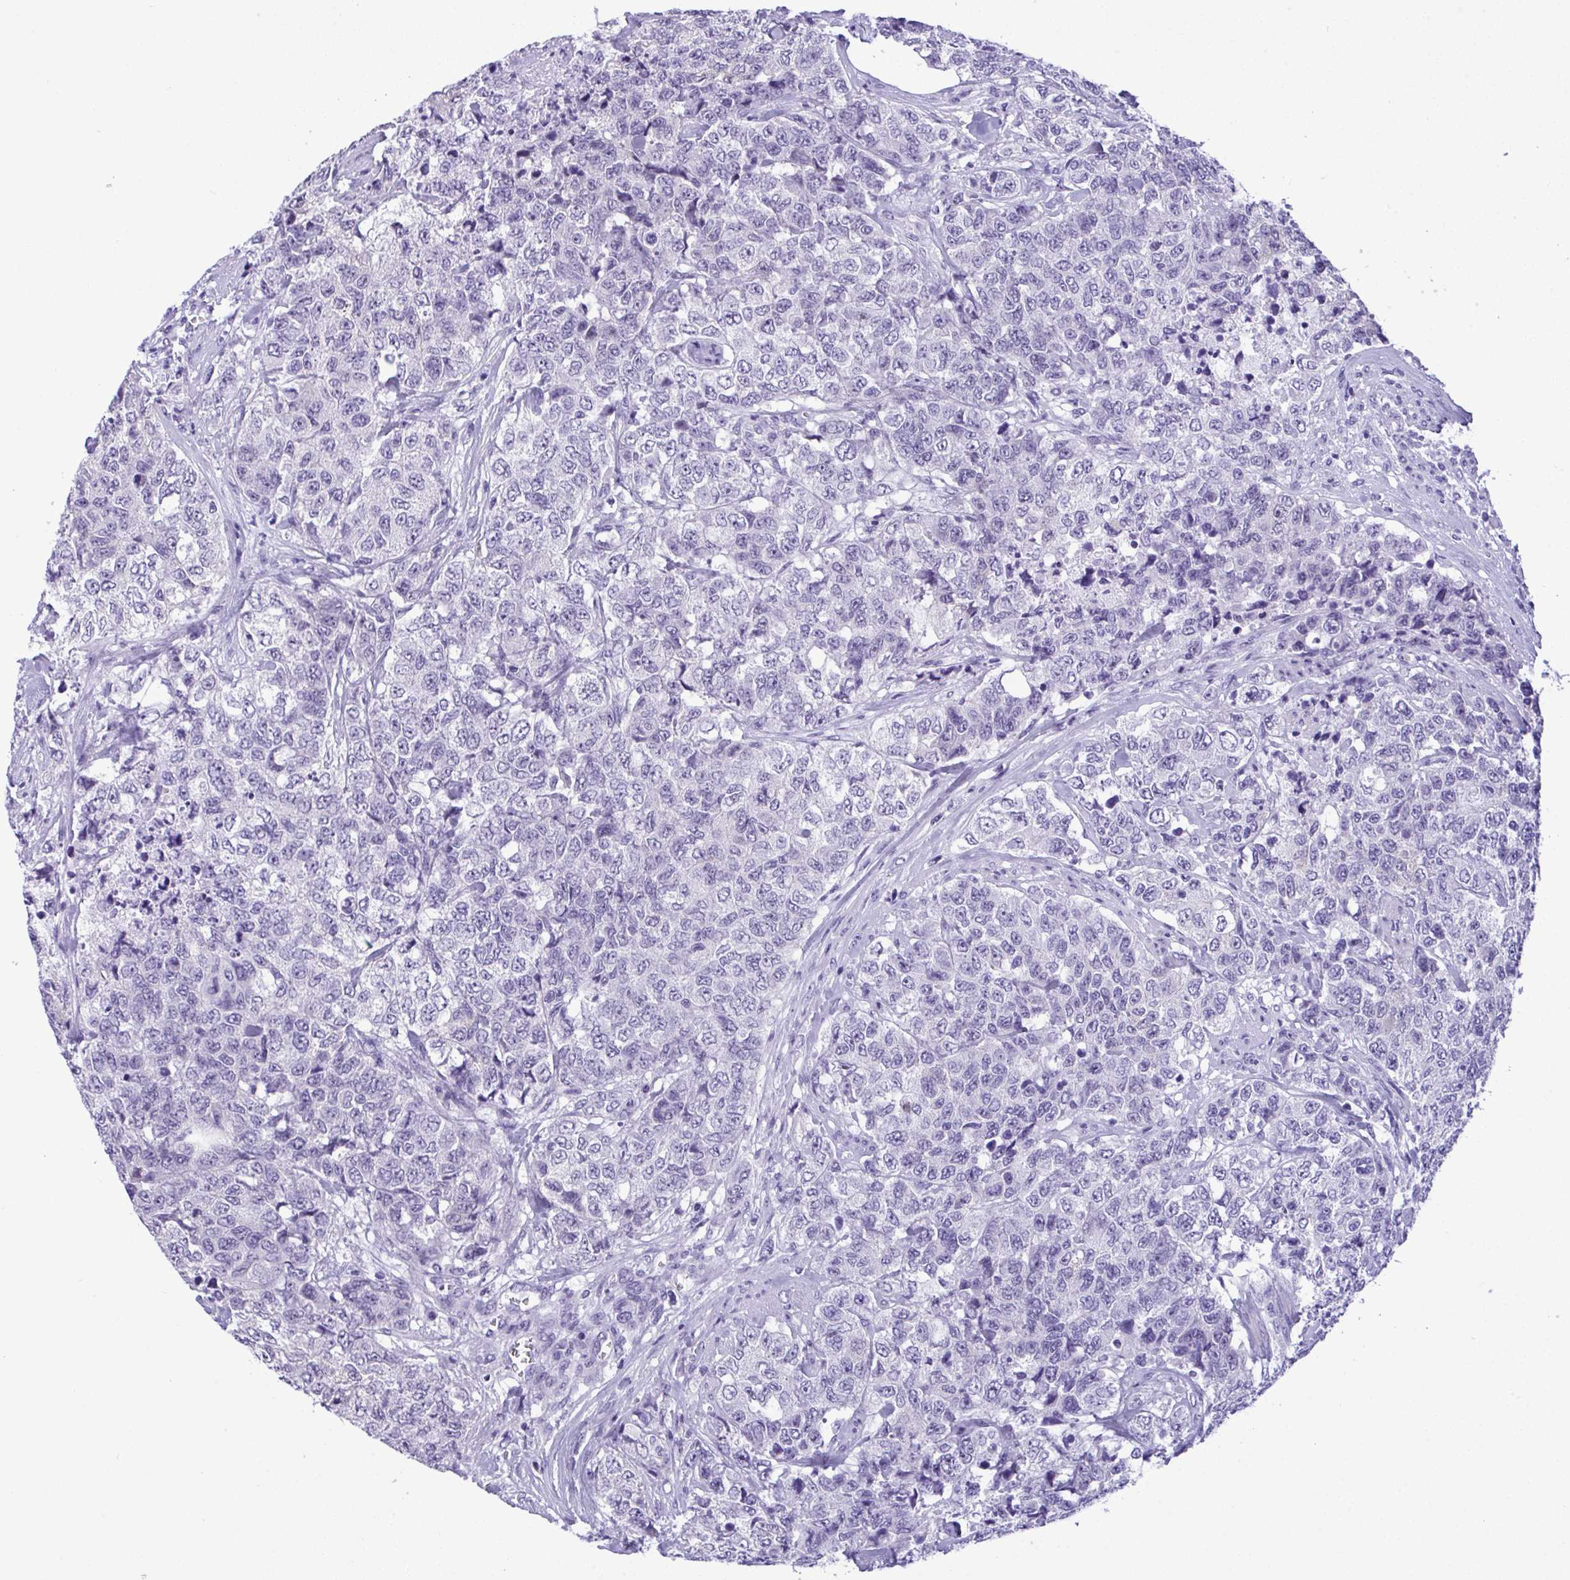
{"staining": {"intensity": "negative", "quantity": "none", "location": "none"}, "tissue": "urothelial cancer", "cell_type": "Tumor cells", "image_type": "cancer", "snomed": [{"axis": "morphology", "description": "Urothelial carcinoma, High grade"}, {"axis": "topography", "description": "Urinary bladder"}], "caption": "The histopathology image exhibits no staining of tumor cells in high-grade urothelial carcinoma.", "gene": "YBX2", "patient": {"sex": "female", "age": 78}}